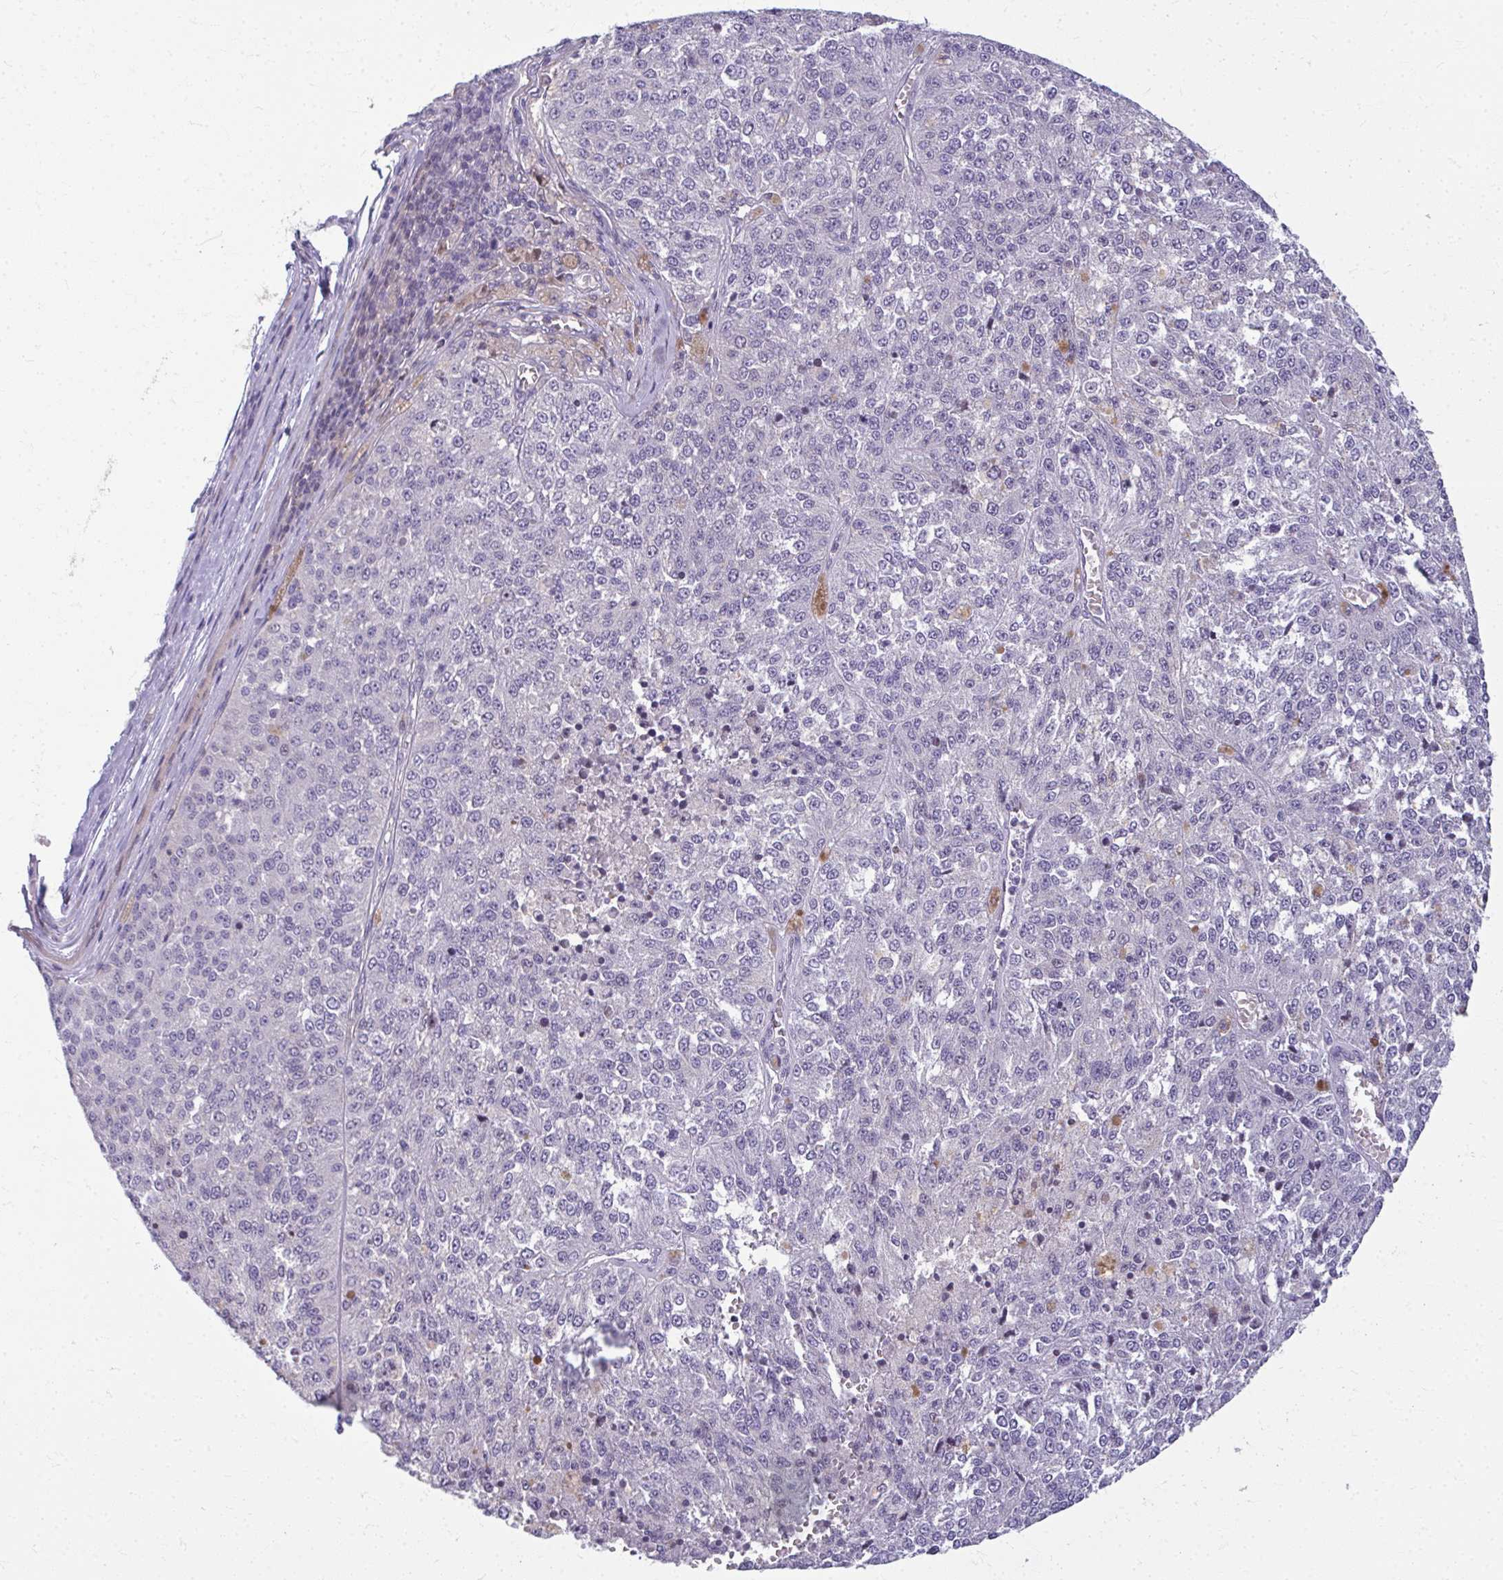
{"staining": {"intensity": "negative", "quantity": "none", "location": "none"}, "tissue": "melanoma", "cell_type": "Tumor cells", "image_type": "cancer", "snomed": [{"axis": "morphology", "description": "Malignant melanoma, Metastatic site"}, {"axis": "topography", "description": "Lymph node"}], "caption": "Tumor cells are negative for protein expression in human melanoma. Brightfield microscopy of immunohistochemistry (IHC) stained with DAB (3,3'-diaminobenzidine) (brown) and hematoxylin (blue), captured at high magnification.", "gene": "ODF1", "patient": {"sex": "female", "age": 64}}